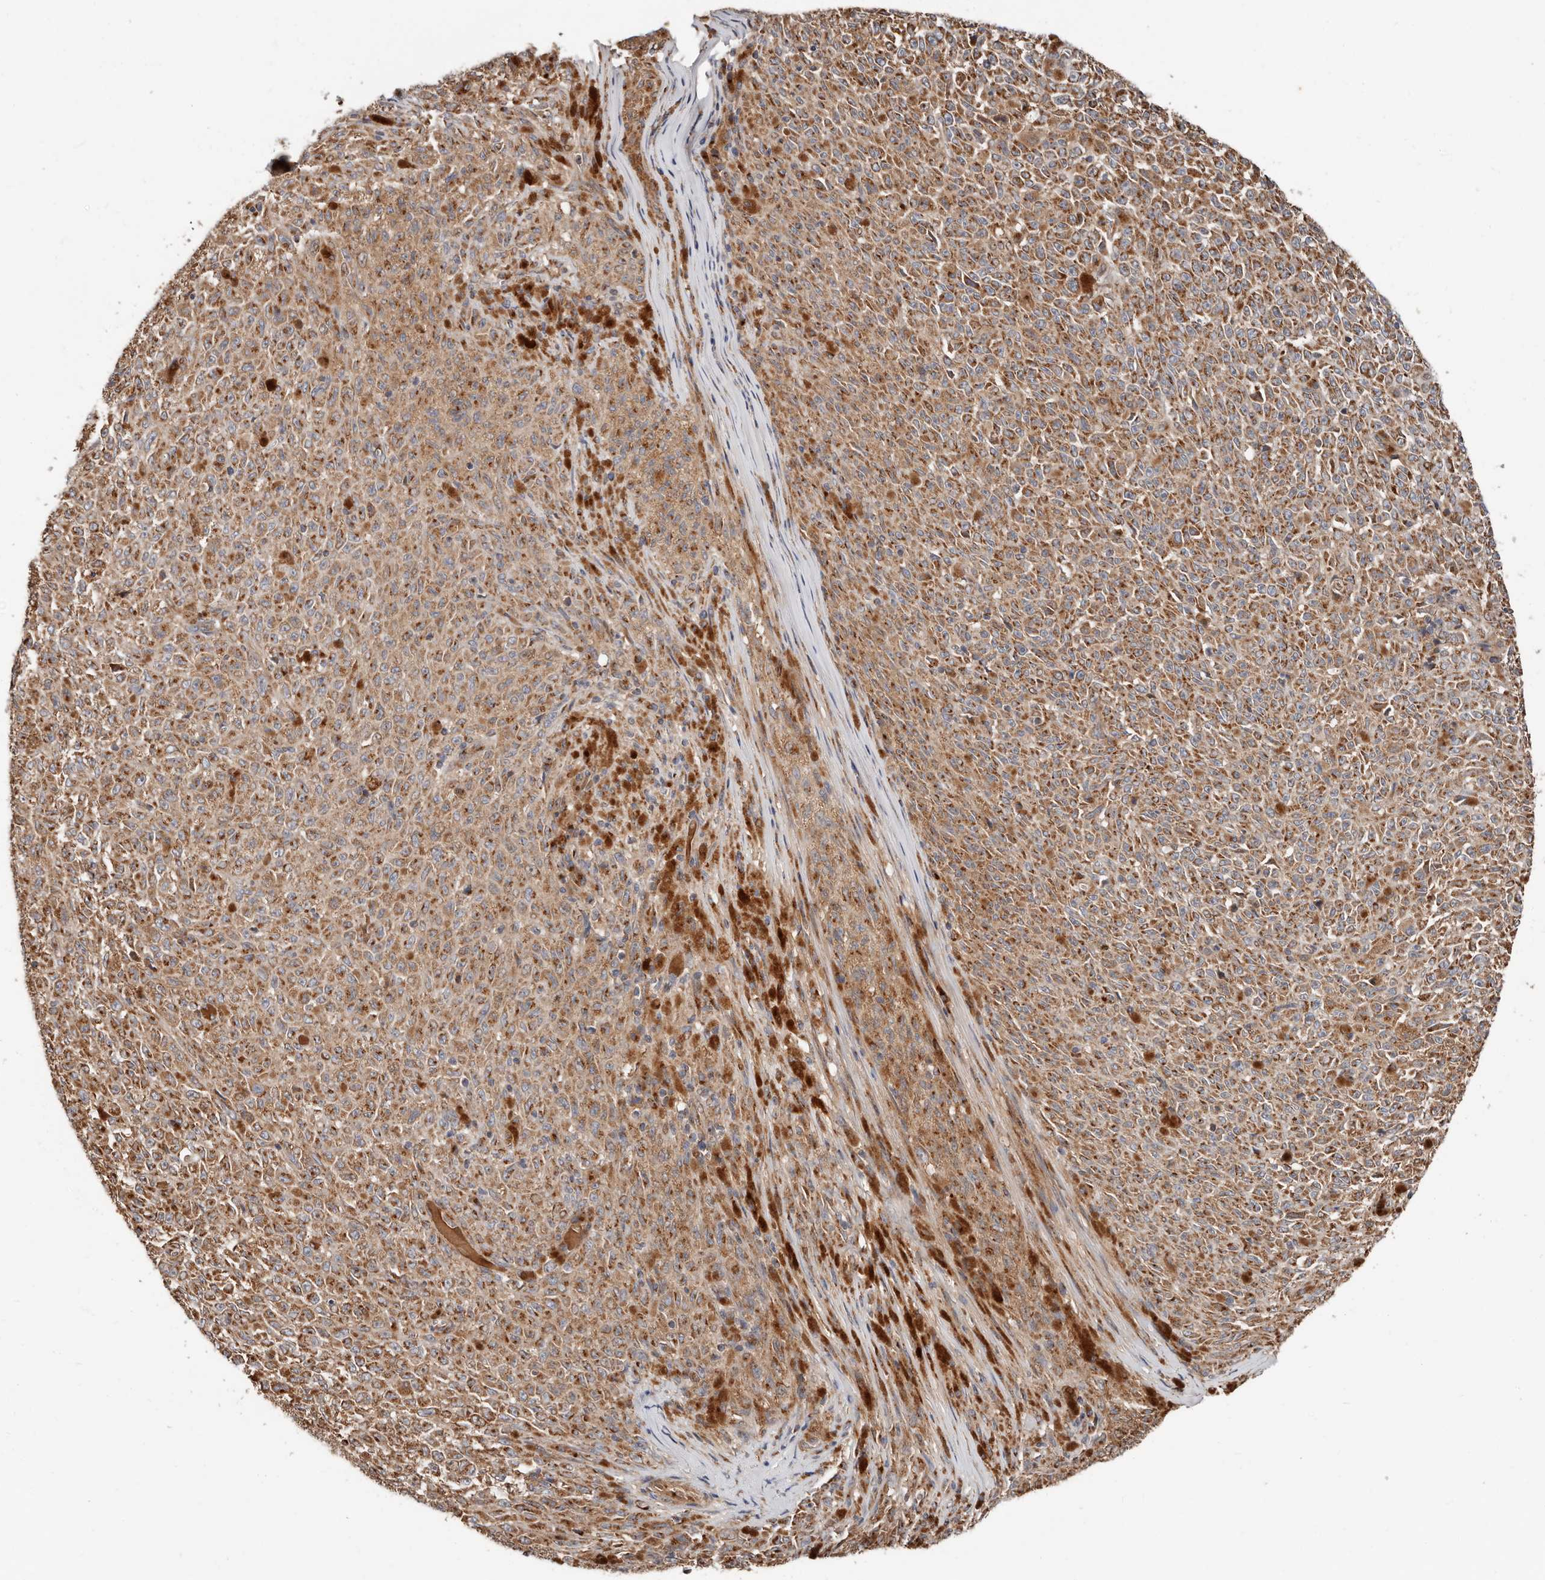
{"staining": {"intensity": "moderate", "quantity": ">75%", "location": "cytoplasmic/membranous"}, "tissue": "melanoma", "cell_type": "Tumor cells", "image_type": "cancer", "snomed": [{"axis": "morphology", "description": "Malignant melanoma, NOS"}, {"axis": "topography", "description": "Skin"}], "caption": "Protein analysis of malignant melanoma tissue exhibits moderate cytoplasmic/membranous staining in about >75% of tumor cells.", "gene": "COG1", "patient": {"sex": "female", "age": 82}}